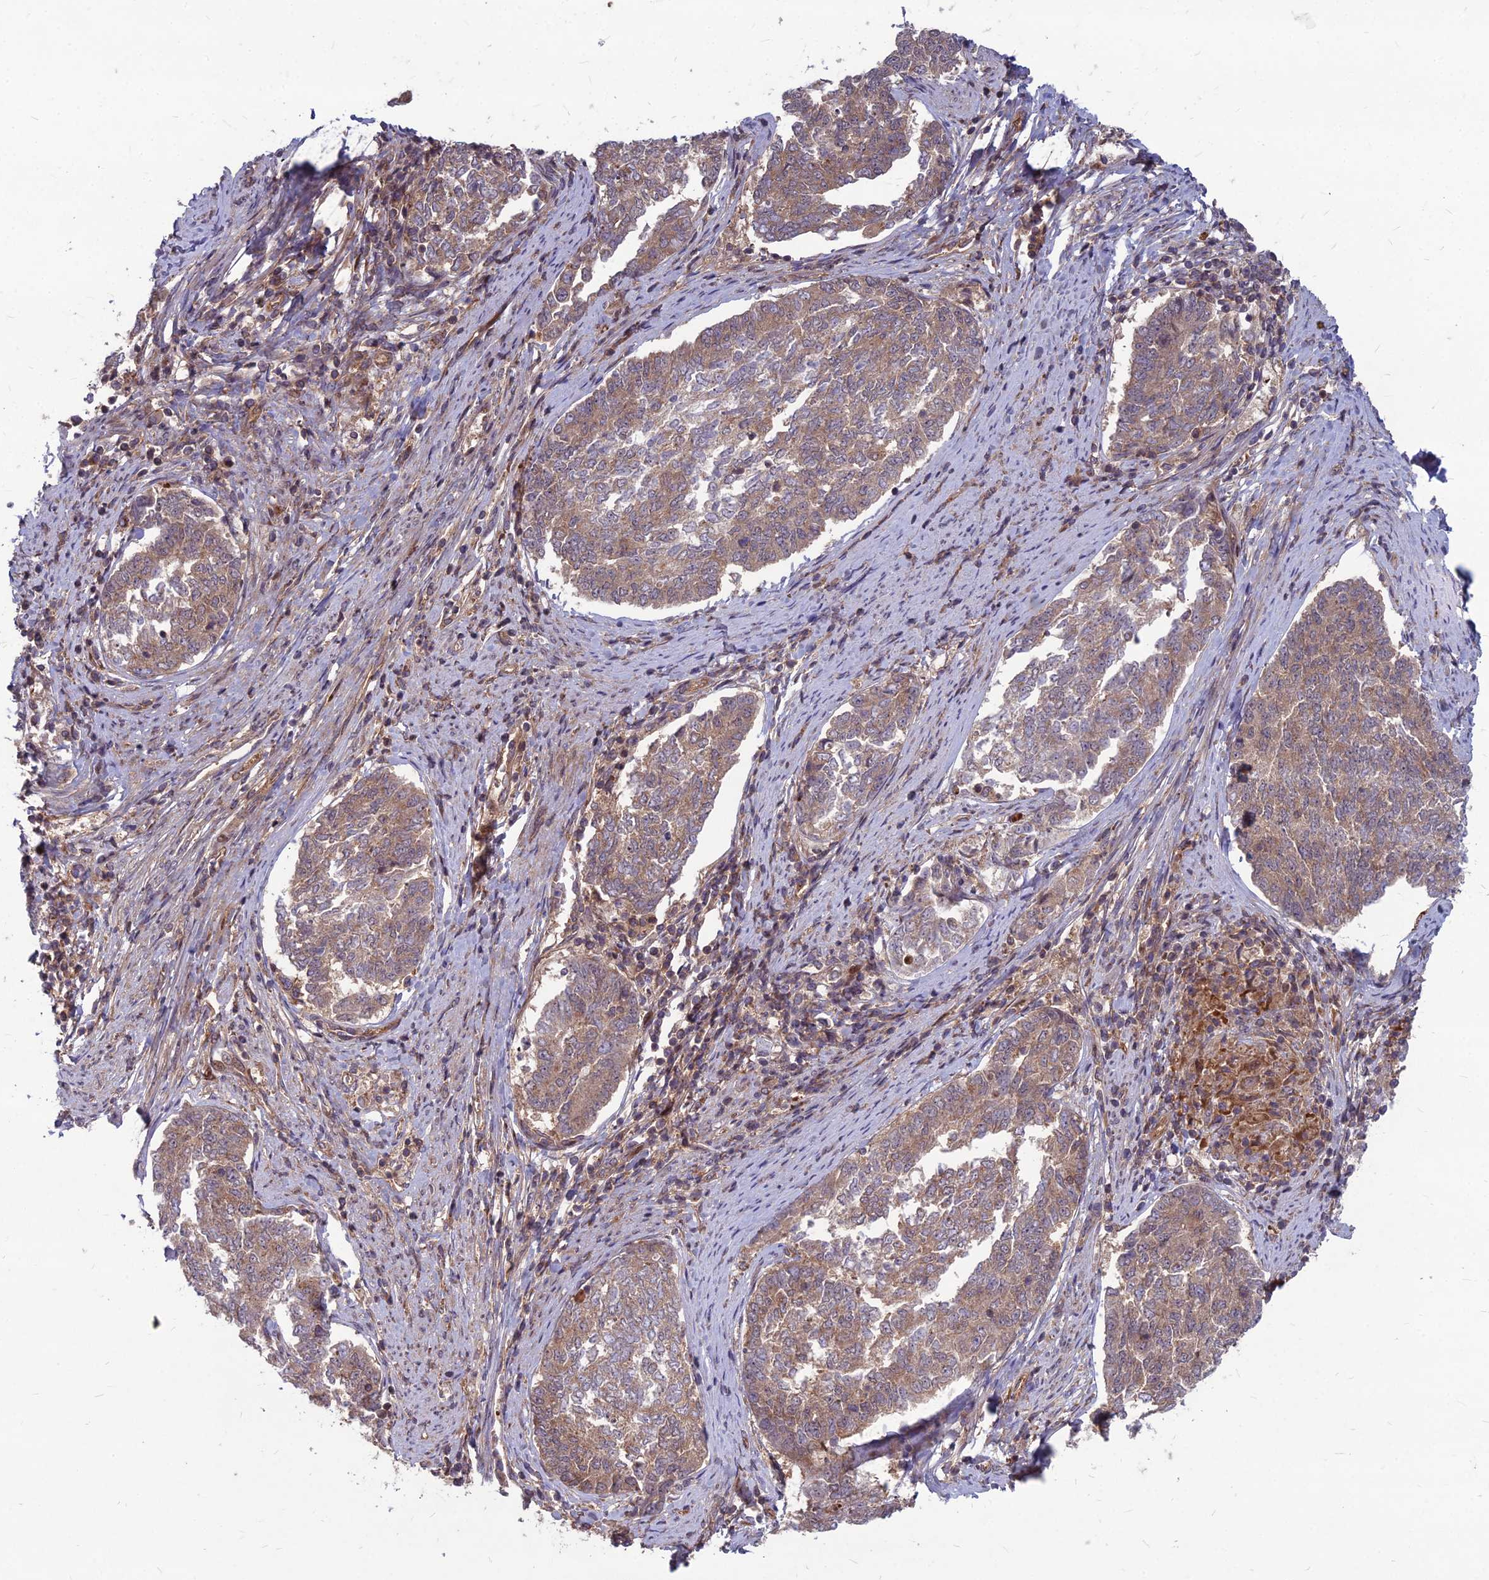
{"staining": {"intensity": "weak", "quantity": ">75%", "location": "cytoplasmic/membranous"}, "tissue": "endometrial cancer", "cell_type": "Tumor cells", "image_type": "cancer", "snomed": [{"axis": "morphology", "description": "Adenocarcinoma, NOS"}, {"axis": "topography", "description": "Endometrium"}], "caption": "The image exhibits a brown stain indicating the presence of a protein in the cytoplasmic/membranous of tumor cells in adenocarcinoma (endometrial).", "gene": "MFSD8", "patient": {"sex": "female", "age": 80}}